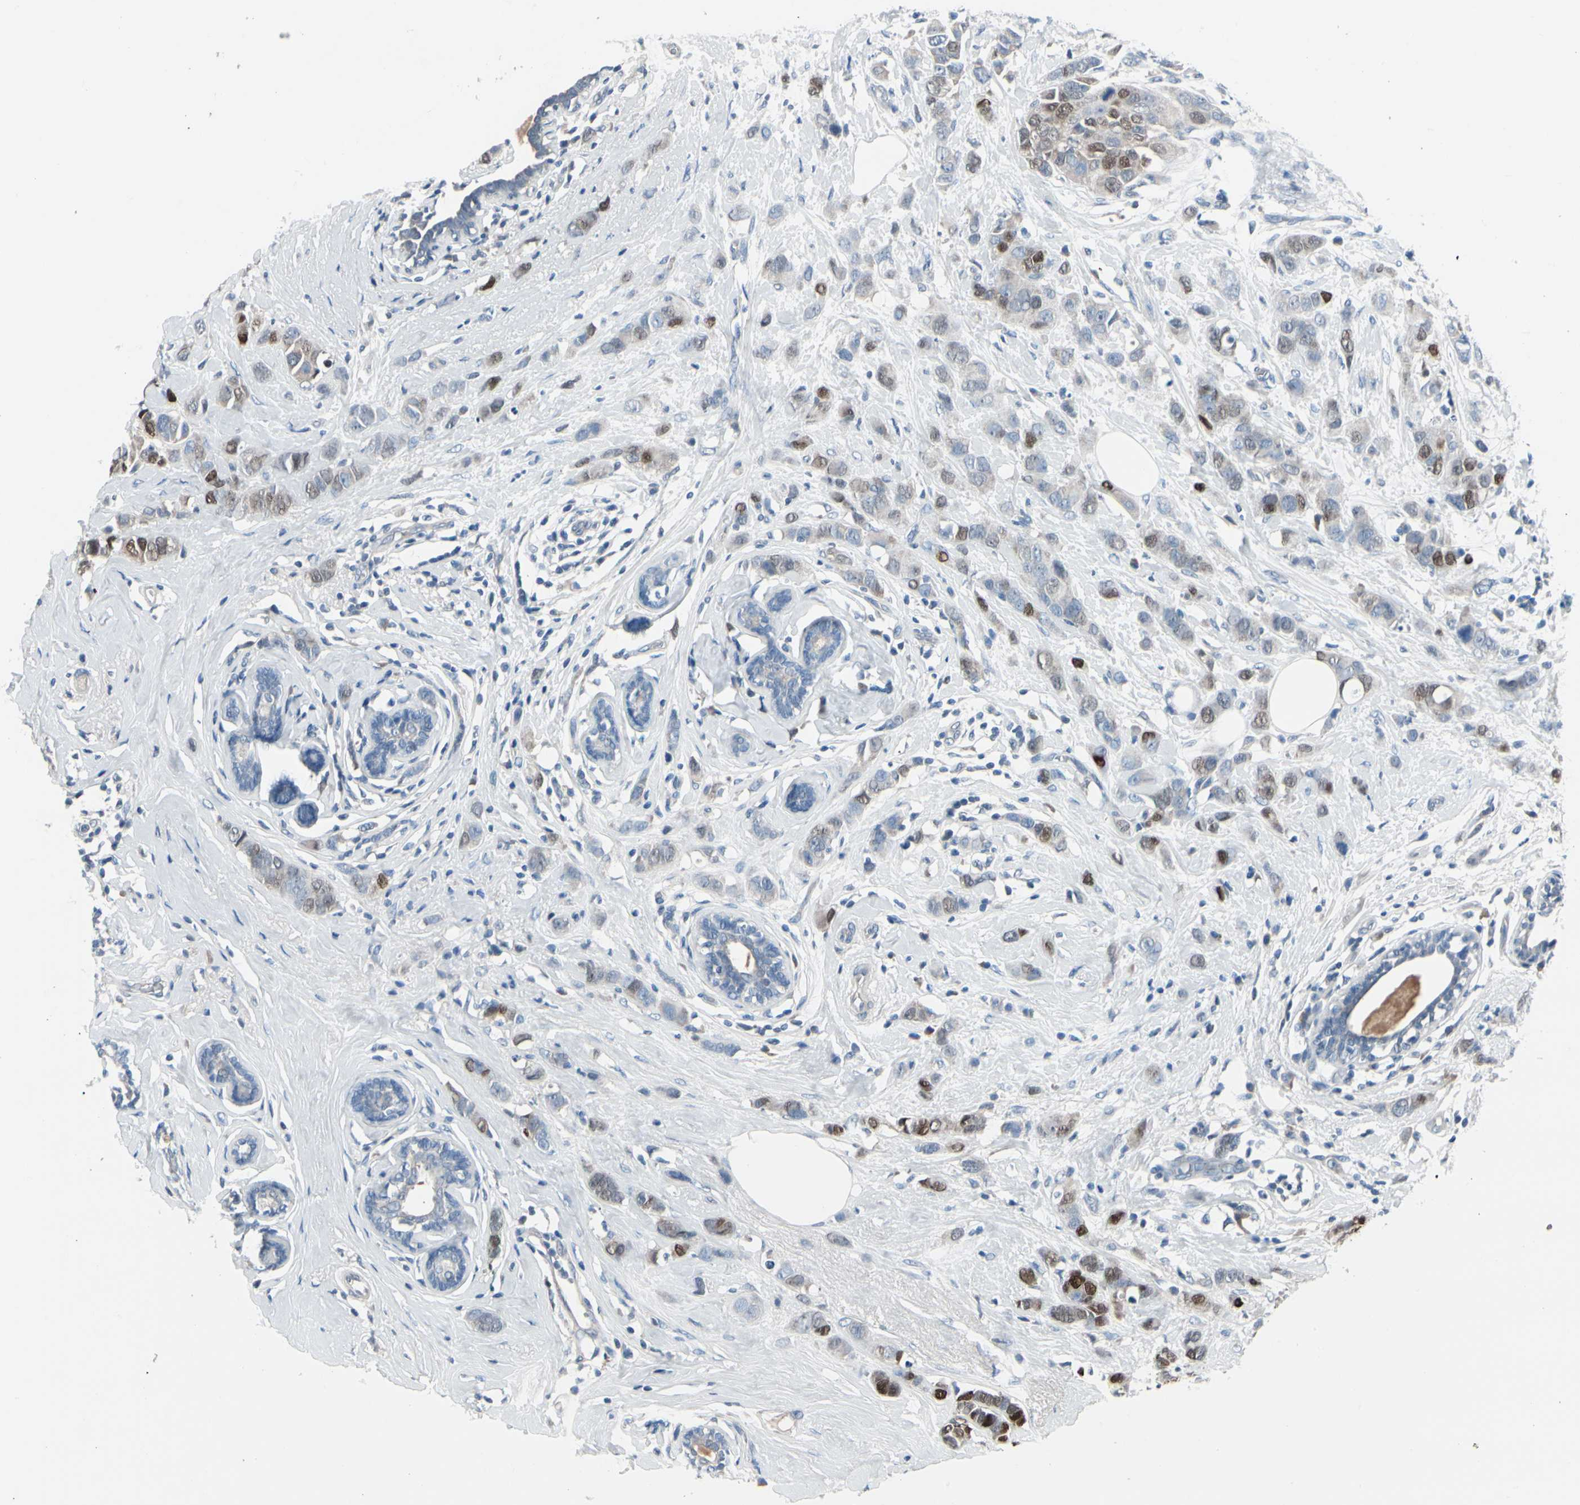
{"staining": {"intensity": "moderate", "quantity": "25%-75%", "location": "cytoplasmic/membranous,nuclear"}, "tissue": "breast cancer", "cell_type": "Tumor cells", "image_type": "cancer", "snomed": [{"axis": "morphology", "description": "Normal tissue, NOS"}, {"axis": "morphology", "description": "Duct carcinoma"}, {"axis": "topography", "description": "Breast"}], "caption": "Breast cancer tissue reveals moderate cytoplasmic/membranous and nuclear staining in approximately 25%-75% of tumor cells, visualized by immunohistochemistry.", "gene": "PGR", "patient": {"sex": "female", "age": 50}}